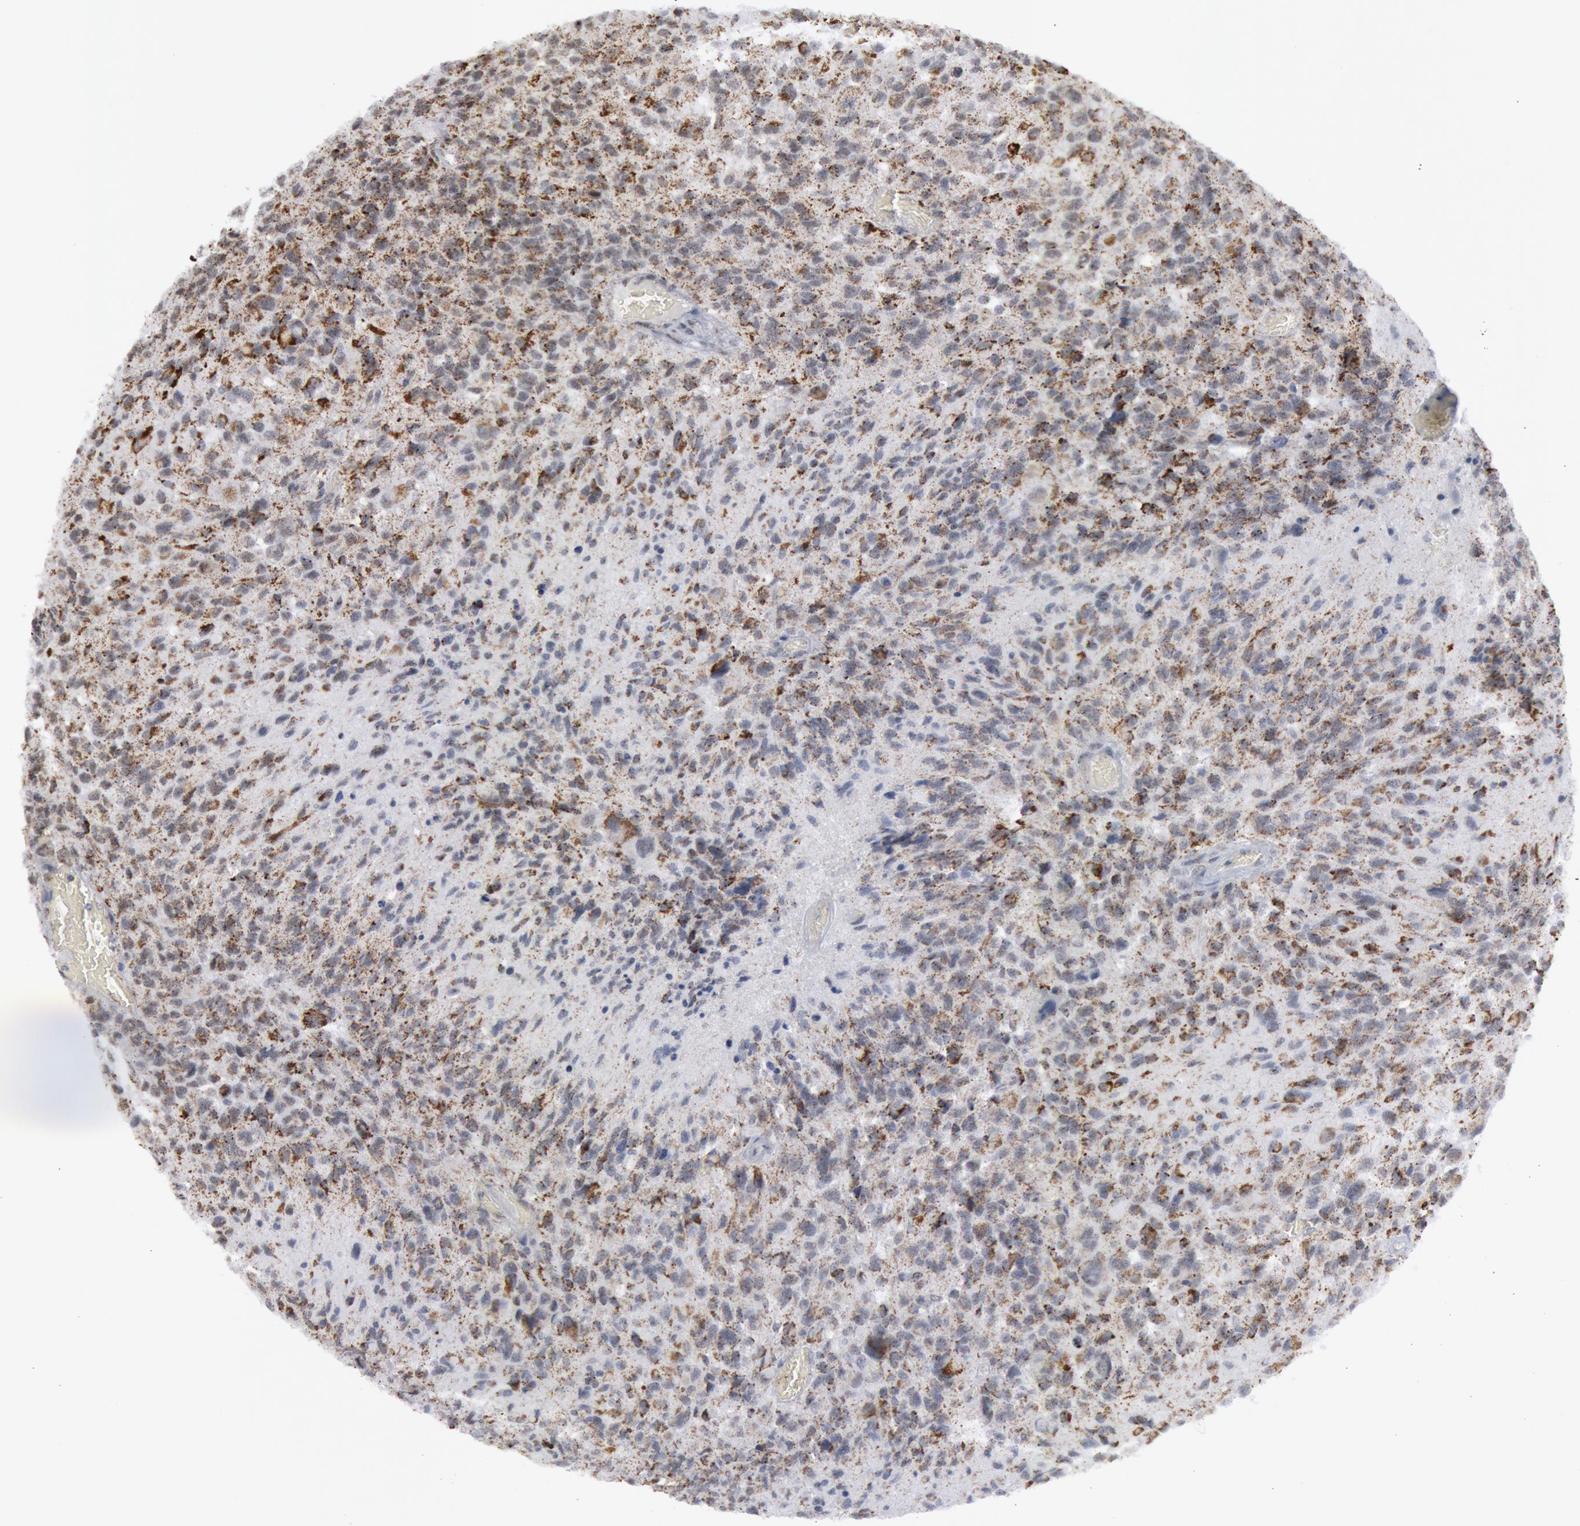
{"staining": {"intensity": "moderate", "quantity": "<25%", "location": "cytoplasmic/membranous"}, "tissue": "glioma", "cell_type": "Tumor cells", "image_type": "cancer", "snomed": [{"axis": "morphology", "description": "Glioma, malignant, High grade"}, {"axis": "topography", "description": "Brain"}], "caption": "Moderate cytoplasmic/membranous protein positivity is present in about <25% of tumor cells in malignant glioma (high-grade). (Brightfield microscopy of DAB IHC at high magnification).", "gene": "CASP9", "patient": {"sex": "male", "age": 69}}